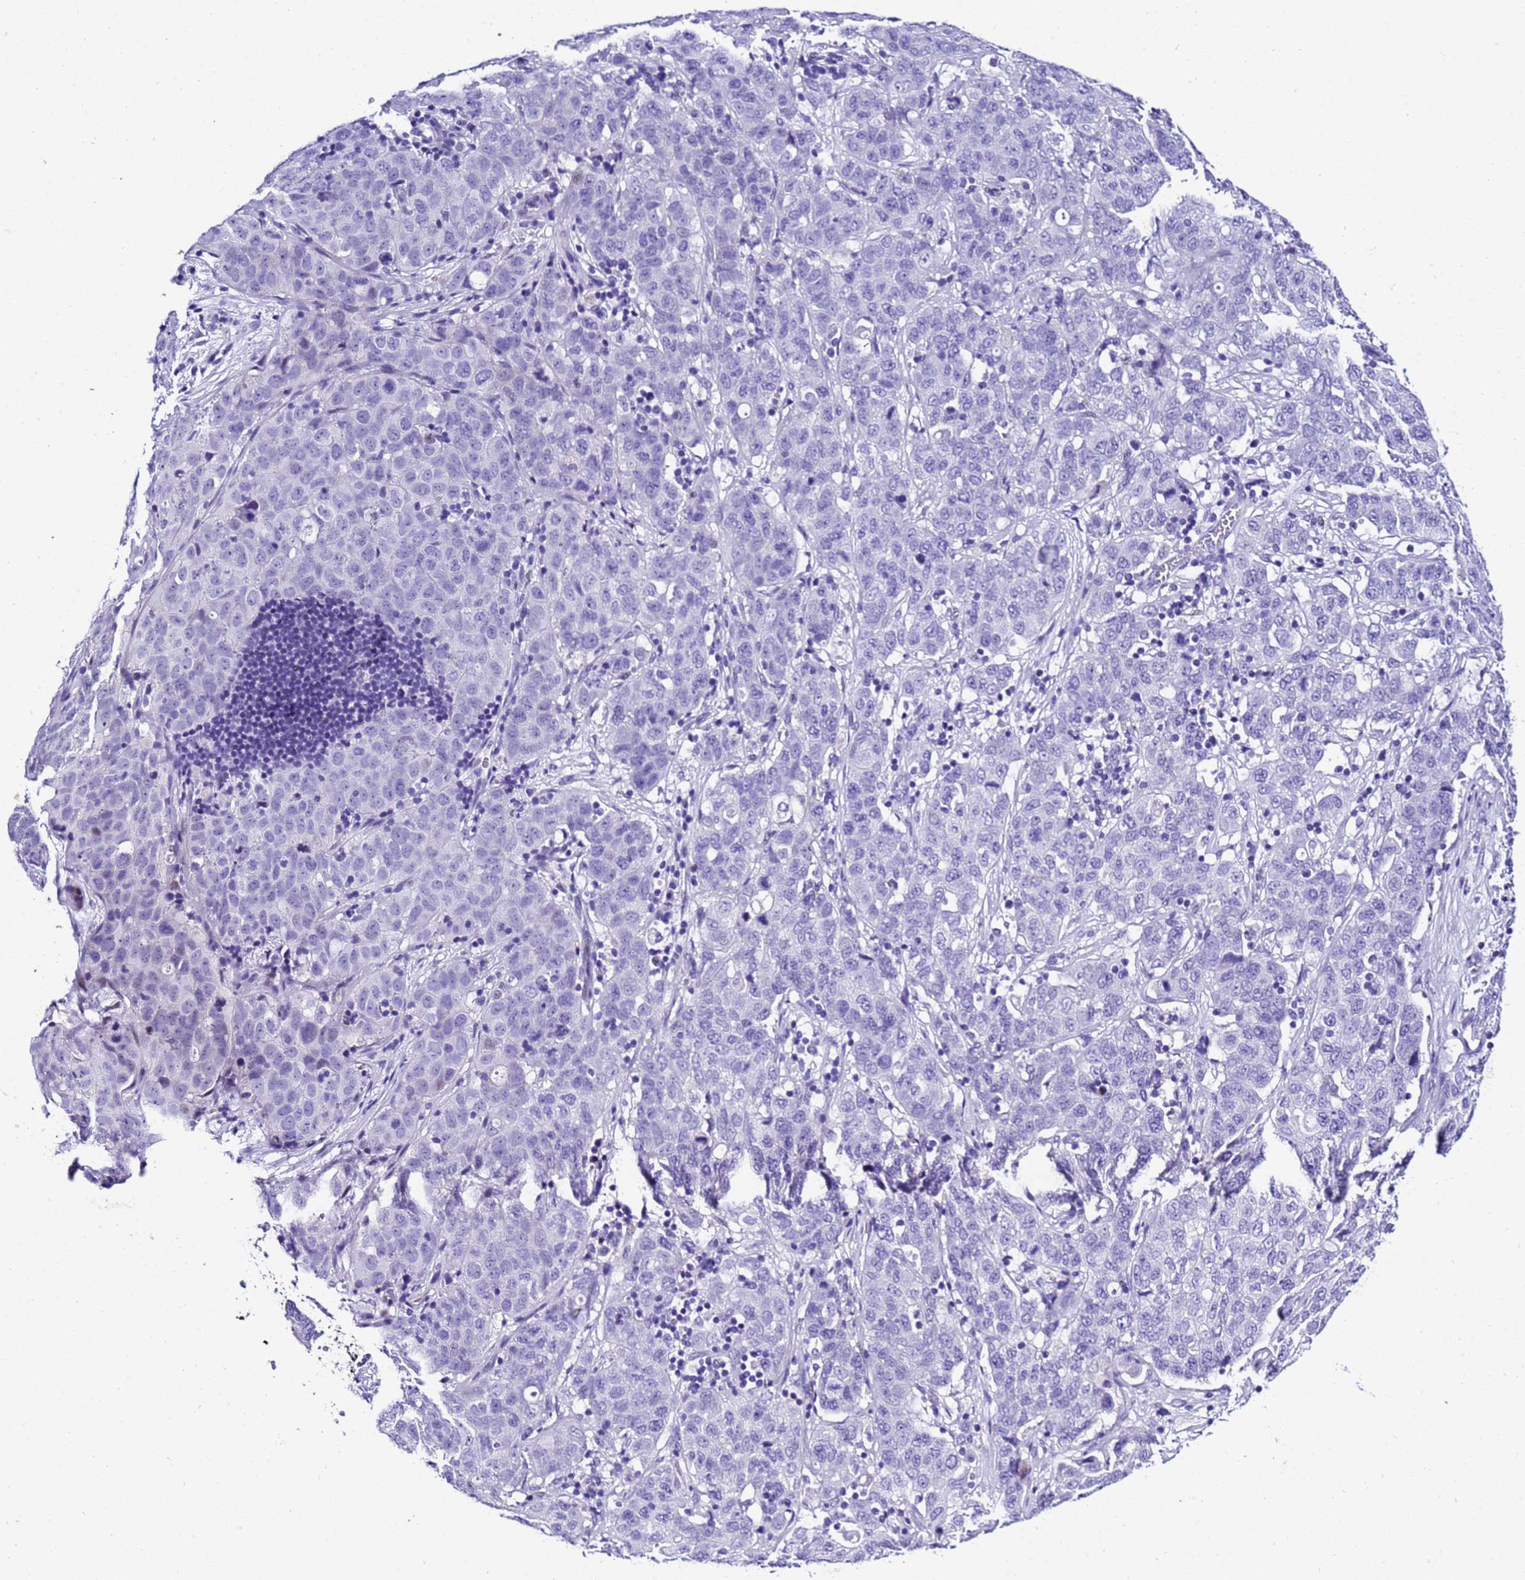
{"staining": {"intensity": "negative", "quantity": "none", "location": "none"}, "tissue": "stomach cancer", "cell_type": "Tumor cells", "image_type": "cancer", "snomed": [{"axis": "morphology", "description": "Normal tissue, NOS"}, {"axis": "morphology", "description": "Adenocarcinoma, NOS"}, {"axis": "topography", "description": "Lymph node"}, {"axis": "topography", "description": "Stomach"}], "caption": "This is an immunohistochemistry (IHC) histopathology image of stomach cancer. There is no staining in tumor cells.", "gene": "ZNF417", "patient": {"sex": "male", "age": 48}}